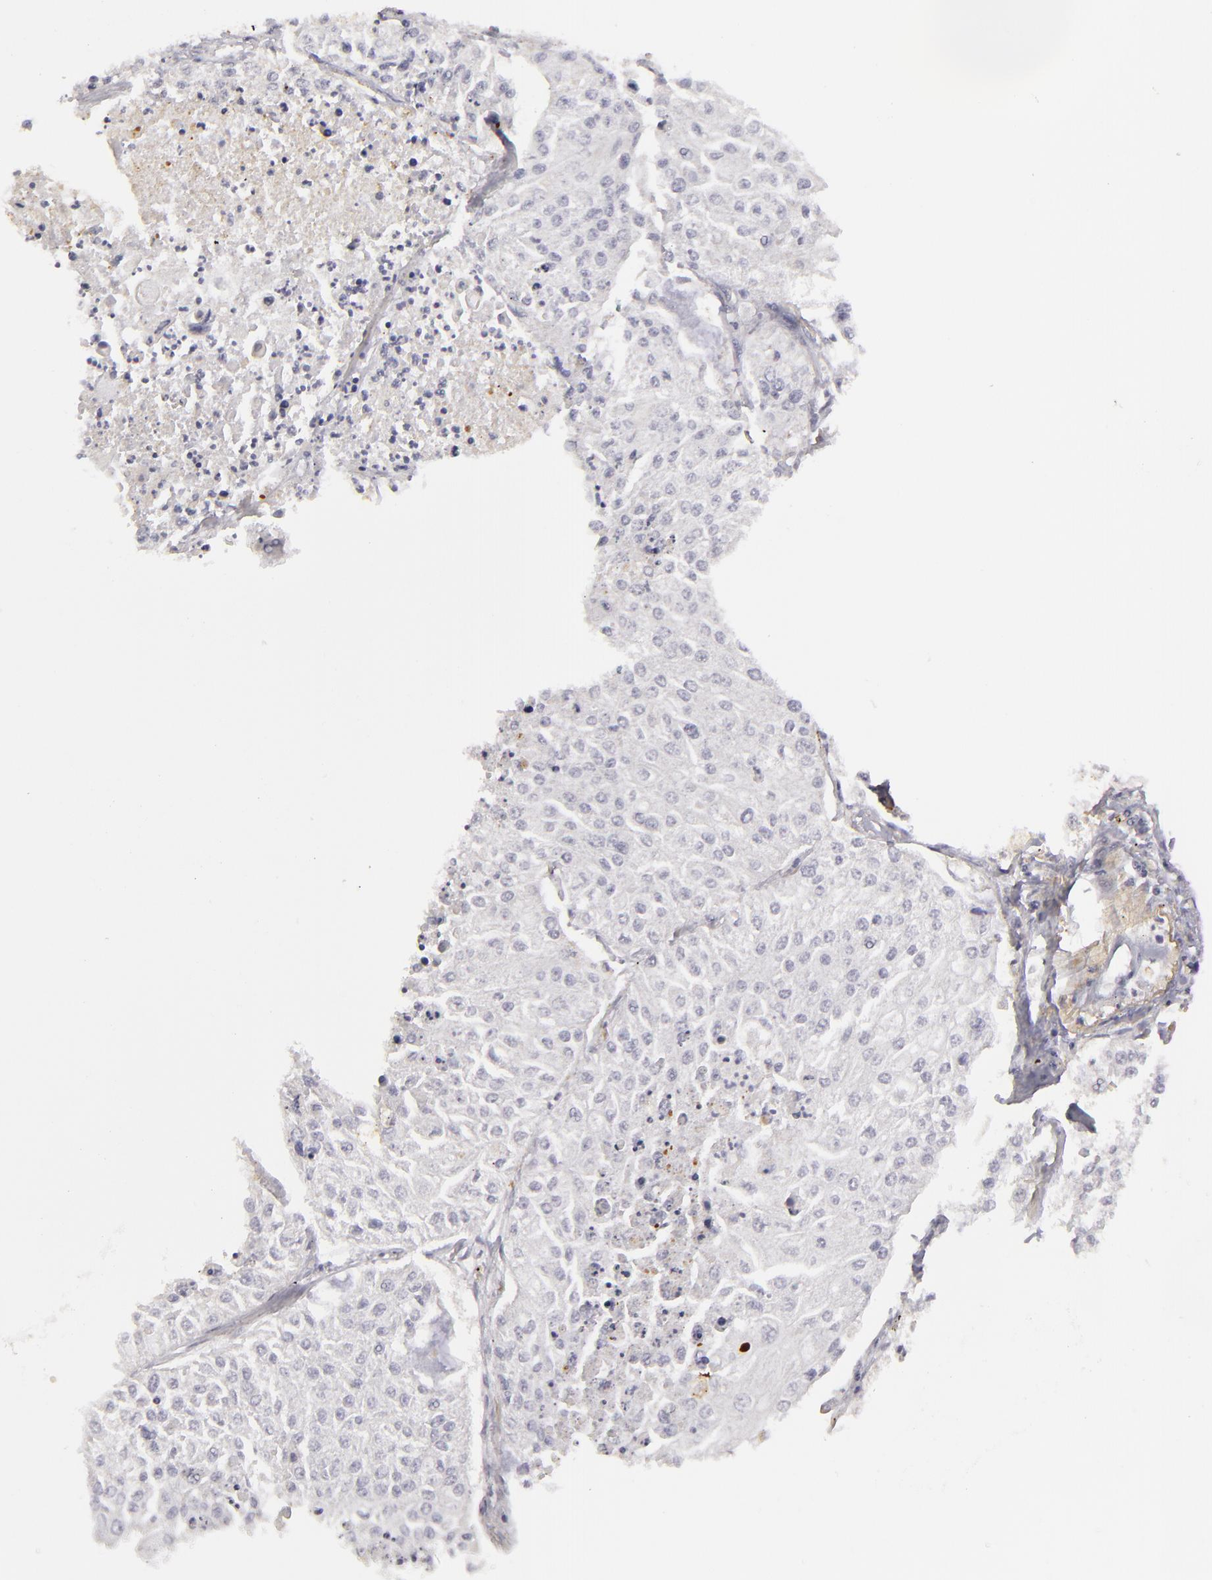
{"staining": {"intensity": "negative", "quantity": "none", "location": "none"}, "tissue": "lung cancer", "cell_type": "Tumor cells", "image_type": "cancer", "snomed": [{"axis": "morphology", "description": "Squamous cell carcinoma, NOS"}, {"axis": "topography", "description": "Lung"}], "caption": "High power microscopy micrograph of an immunohistochemistry (IHC) histopathology image of squamous cell carcinoma (lung), revealing no significant expression in tumor cells.", "gene": "EFS", "patient": {"sex": "male", "age": 75}}